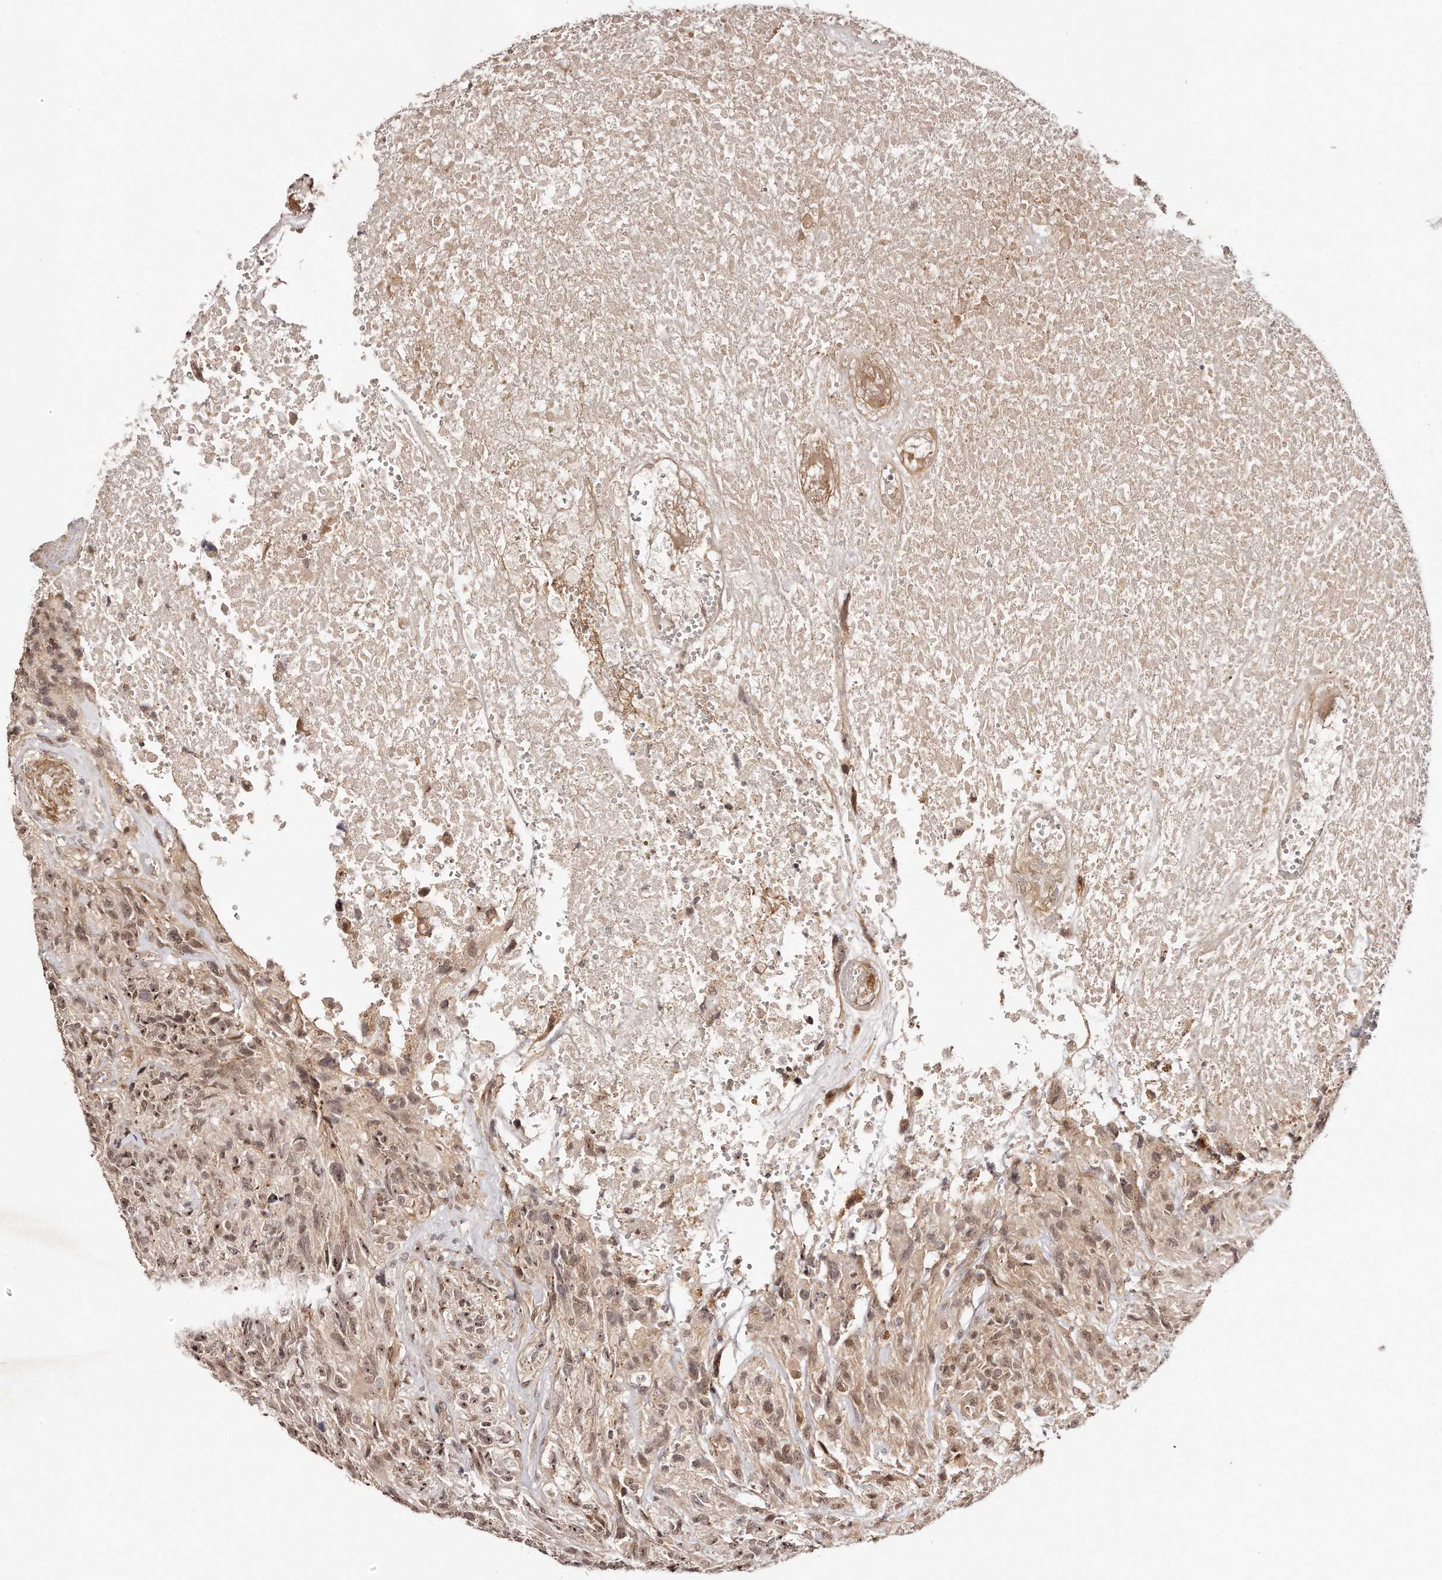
{"staining": {"intensity": "moderate", "quantity": ">75%", "location": "nuclear"}, "tissue": "glioma", "cell_type": "Tumor cells", "image_type": "cancer", "snomed": [{"axis": "morphology", "description": "Glioma, malignant, High grade"}, {"axis": "topography", "description": "Brain"}], "caption": "The histopathology image displays staining of glioma, revealing moderate nuclear protein staining (brown color) within tumor cells. The staining is performed using DAB brown chromogen to label protein expression. The nuclei are counter-stained blue using hematoxylin.", "gene": "SOX4", "patient": {"sex": "male", "age": 69}}